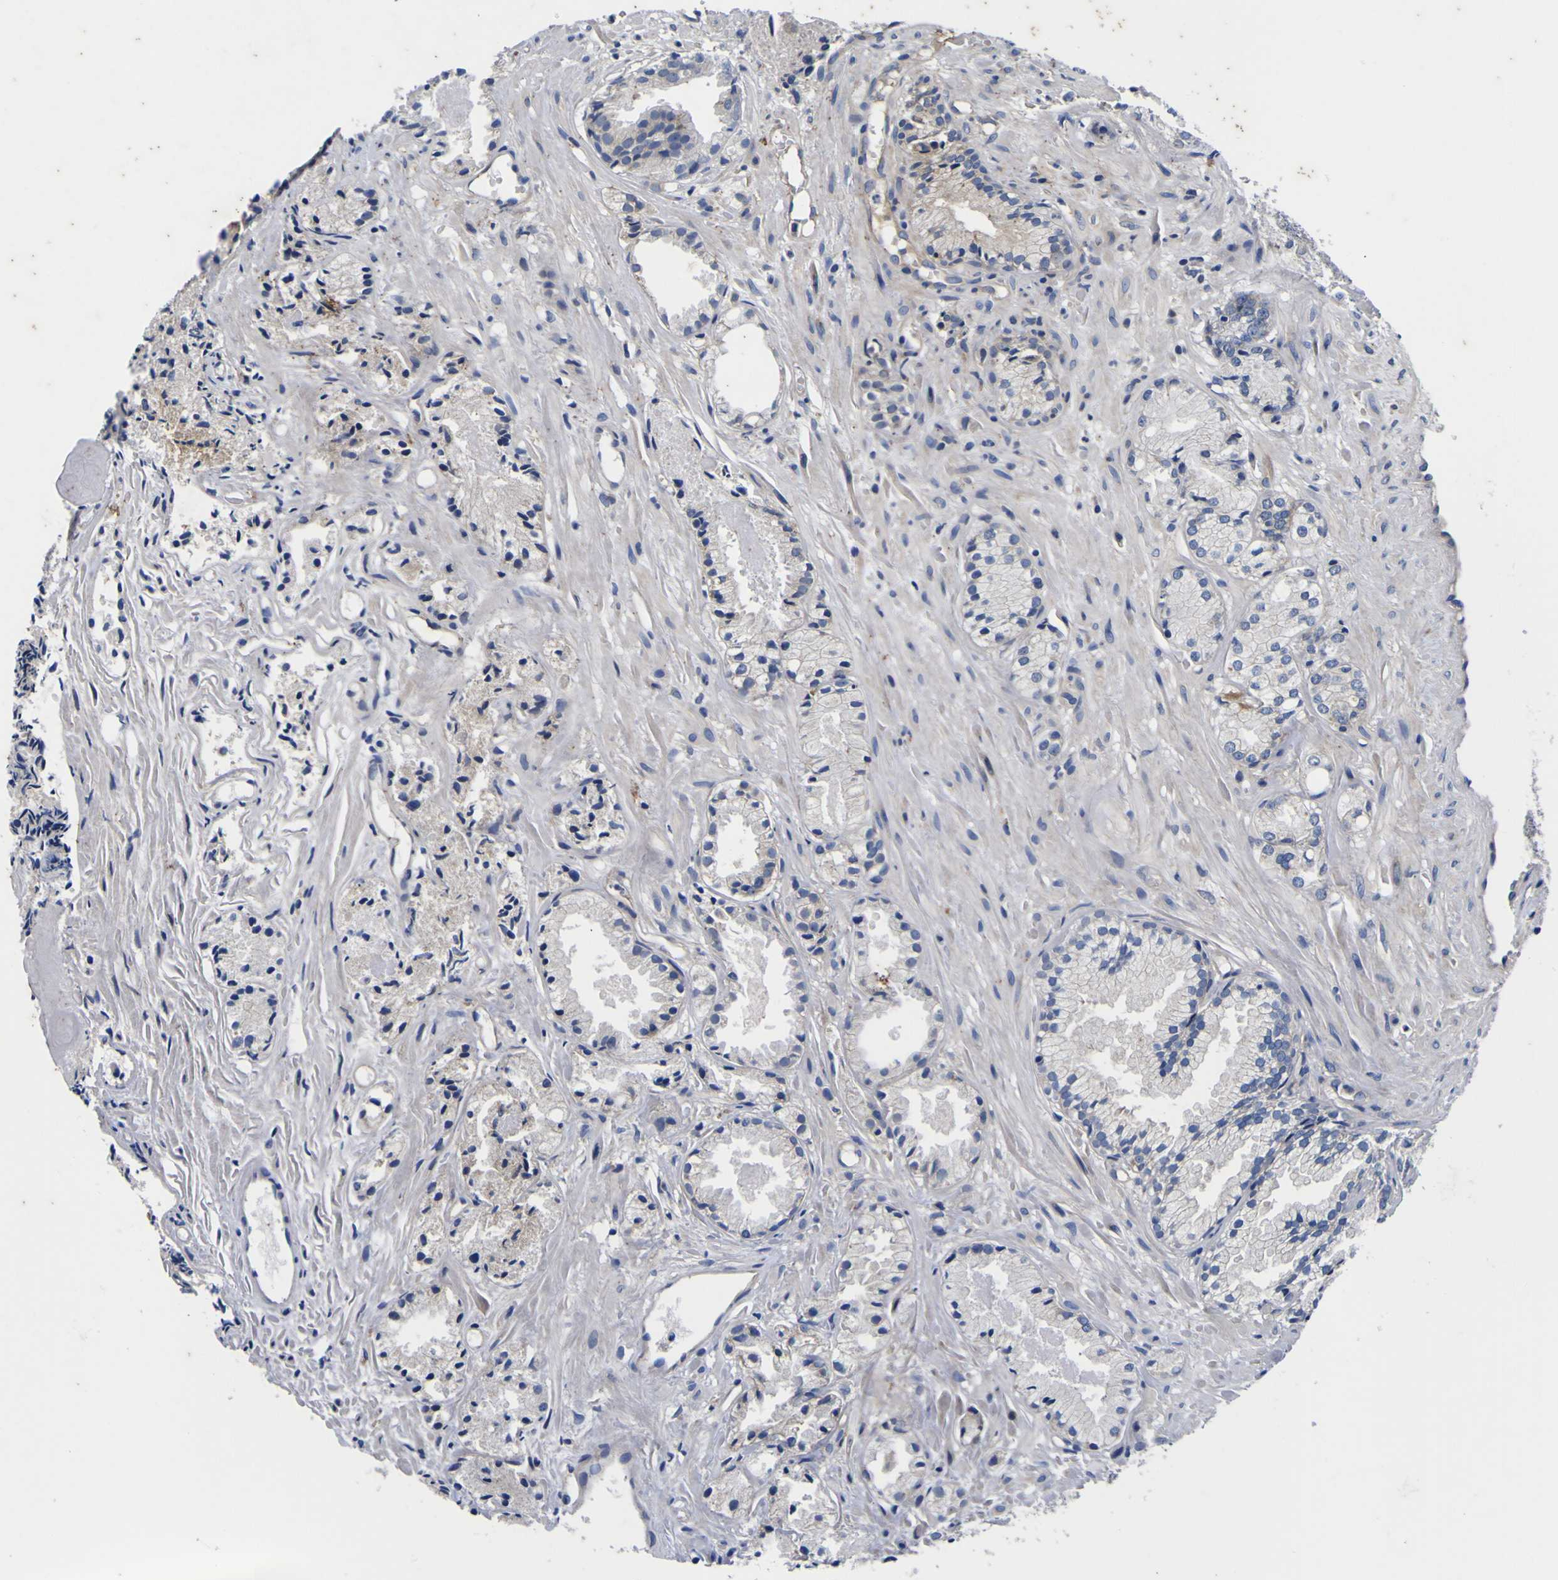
{"staining": {"intensity": "negative", "quantity": "none", "location": "none"}, "tissue": "prostate cancer", "cell_type": "Tumor cells", "image_type": "cancer", "snomed": [{"axis": "morphology", "description": "Adenocarcinoma, Low grade"}, {"axis": "topography", "description": "Prostate"}], "caption": "This is an immunohistochemistry (IHC) micrograph of prostate cancer. There is no expression in tumor cells.", "gene": "VASN", "patient": {"sex": "male", "age": 72}}